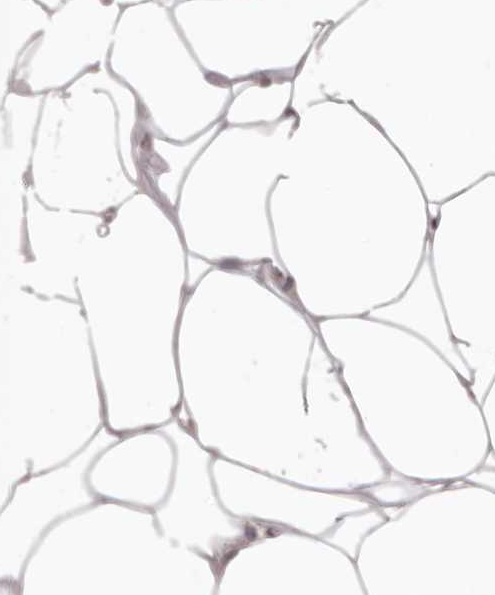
{"staining": {"intensity": "negative", "quantity": "none", "location": "none"}, "tissue": "adipose tissue", "cell_type": "Adipocytes", "image_type": "normal", "snomed": [{"axis": "morphology", "description": "Normal tissue, NOS"}, {"axis": "topography", "description": "Breast"}], "caption": "Immunohistochemistry (IHC) of normal human adipose tissue shows no positivity in adipocytes. The staining is performed using DAB brown chromogen with nuclei counter-stained in using hematoxylin.", "gene": "HRH1", "patient": {"sex": "female", "age": 23}}